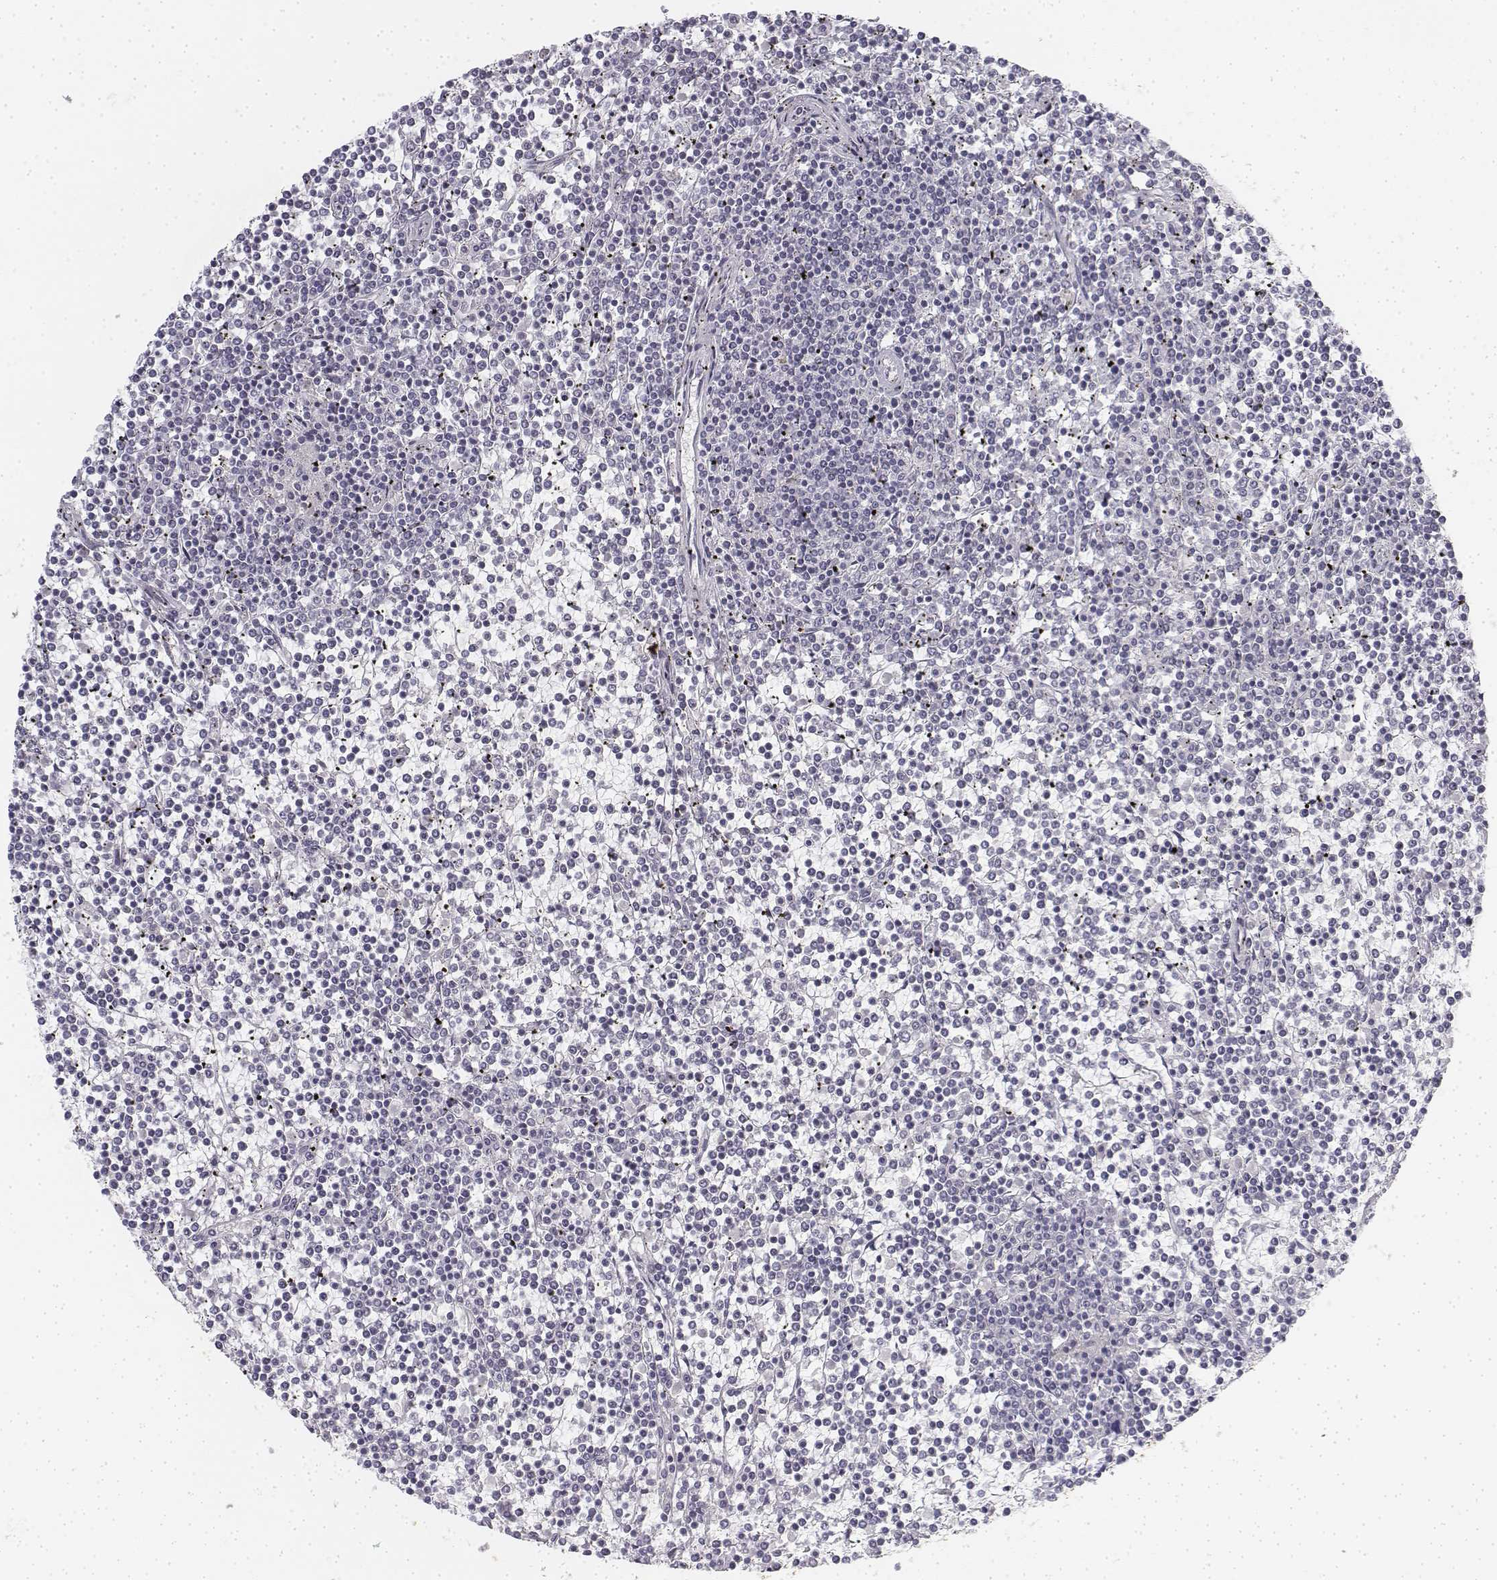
{"staining": {"intensity": "negative", "quantity": "none", "location": "none"}, "tissue": "lymphoma", "cell_type": "Tumor cells", "image_type": "cancer", "snomed": [{"axis": "morphology", "description": "Malignant lymphoma, non-Hodgkin's type, Low grade"}, {"axis": "topography", "description": "Spleen"}], "caption": "This image is of lymphoma stained with immunohistochemistry to label a protein in brown with the nuclei are counter-stained blue. There is no positivity in tumor cells. Brightfield microscopy of IHC stained with DAB (3,3'-diaminobenzidine) (brown) and hematoxylin (blue), captured at high magnification.", "gene": "KRT84", "patient": {"sex": "female", "age": 19}}